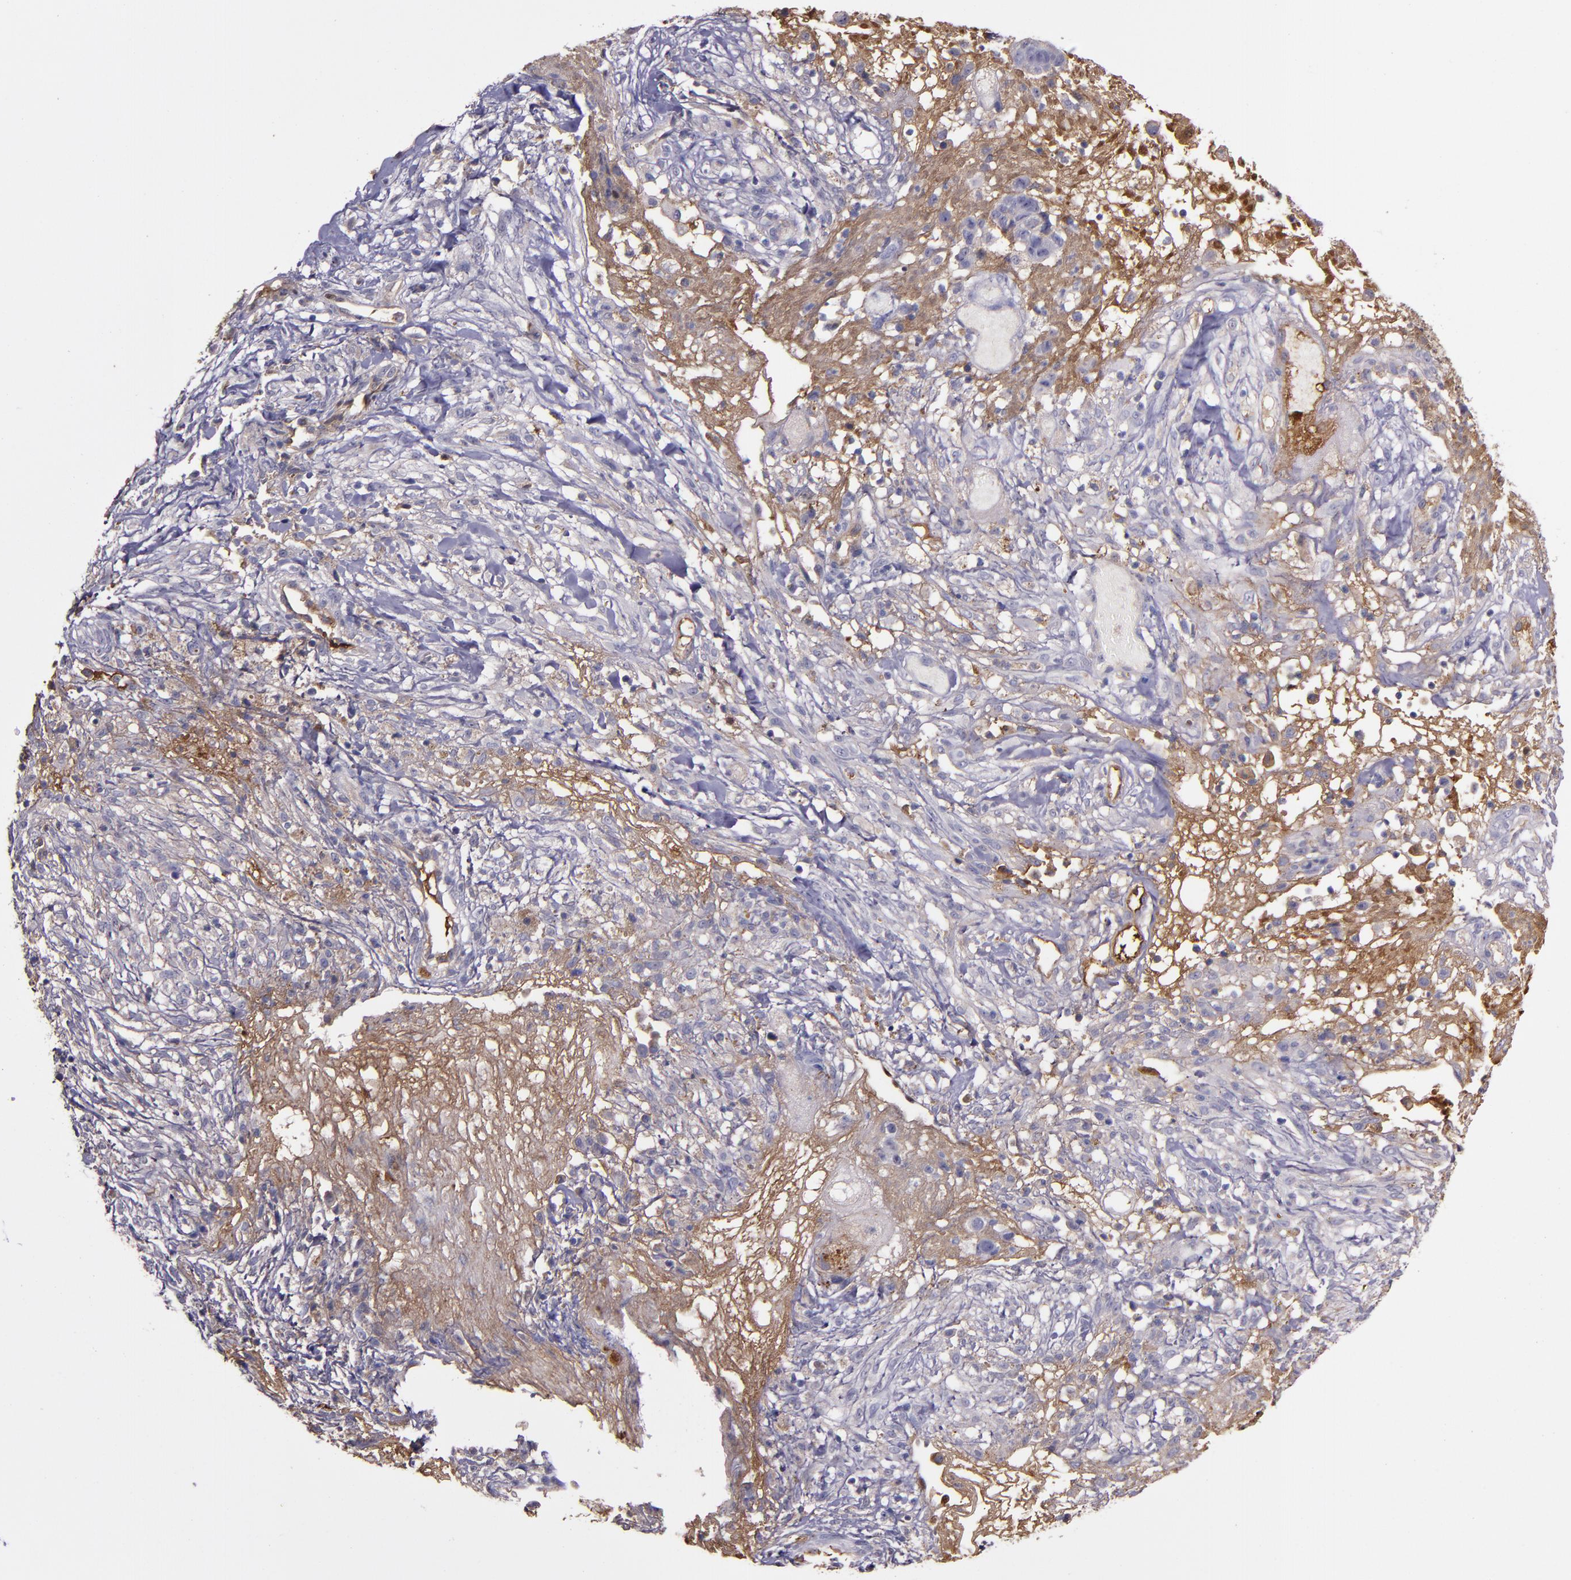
{"staining": {"intensity": "weak", "quantity": "25%-75%", "location": "cytoplasmic/membranous"}, "tissue": "ovarian cancer", "cell_type": "Tumor cells", "image_type": "cancer", "snomed": [{"axis": "morphology", "description": "Carcinoma, endometroid"}, {"axis": "topography", "description": "Ovary"}], "caption": "About 25%-75% of tumor cells in ovarian endometroid carcinoma display weak cytoplasmic/membranous protein expression as visualized by brown immunohistochemical staining.", "gene": "A2M", "patient": {"sex": "female", "age": 42}}